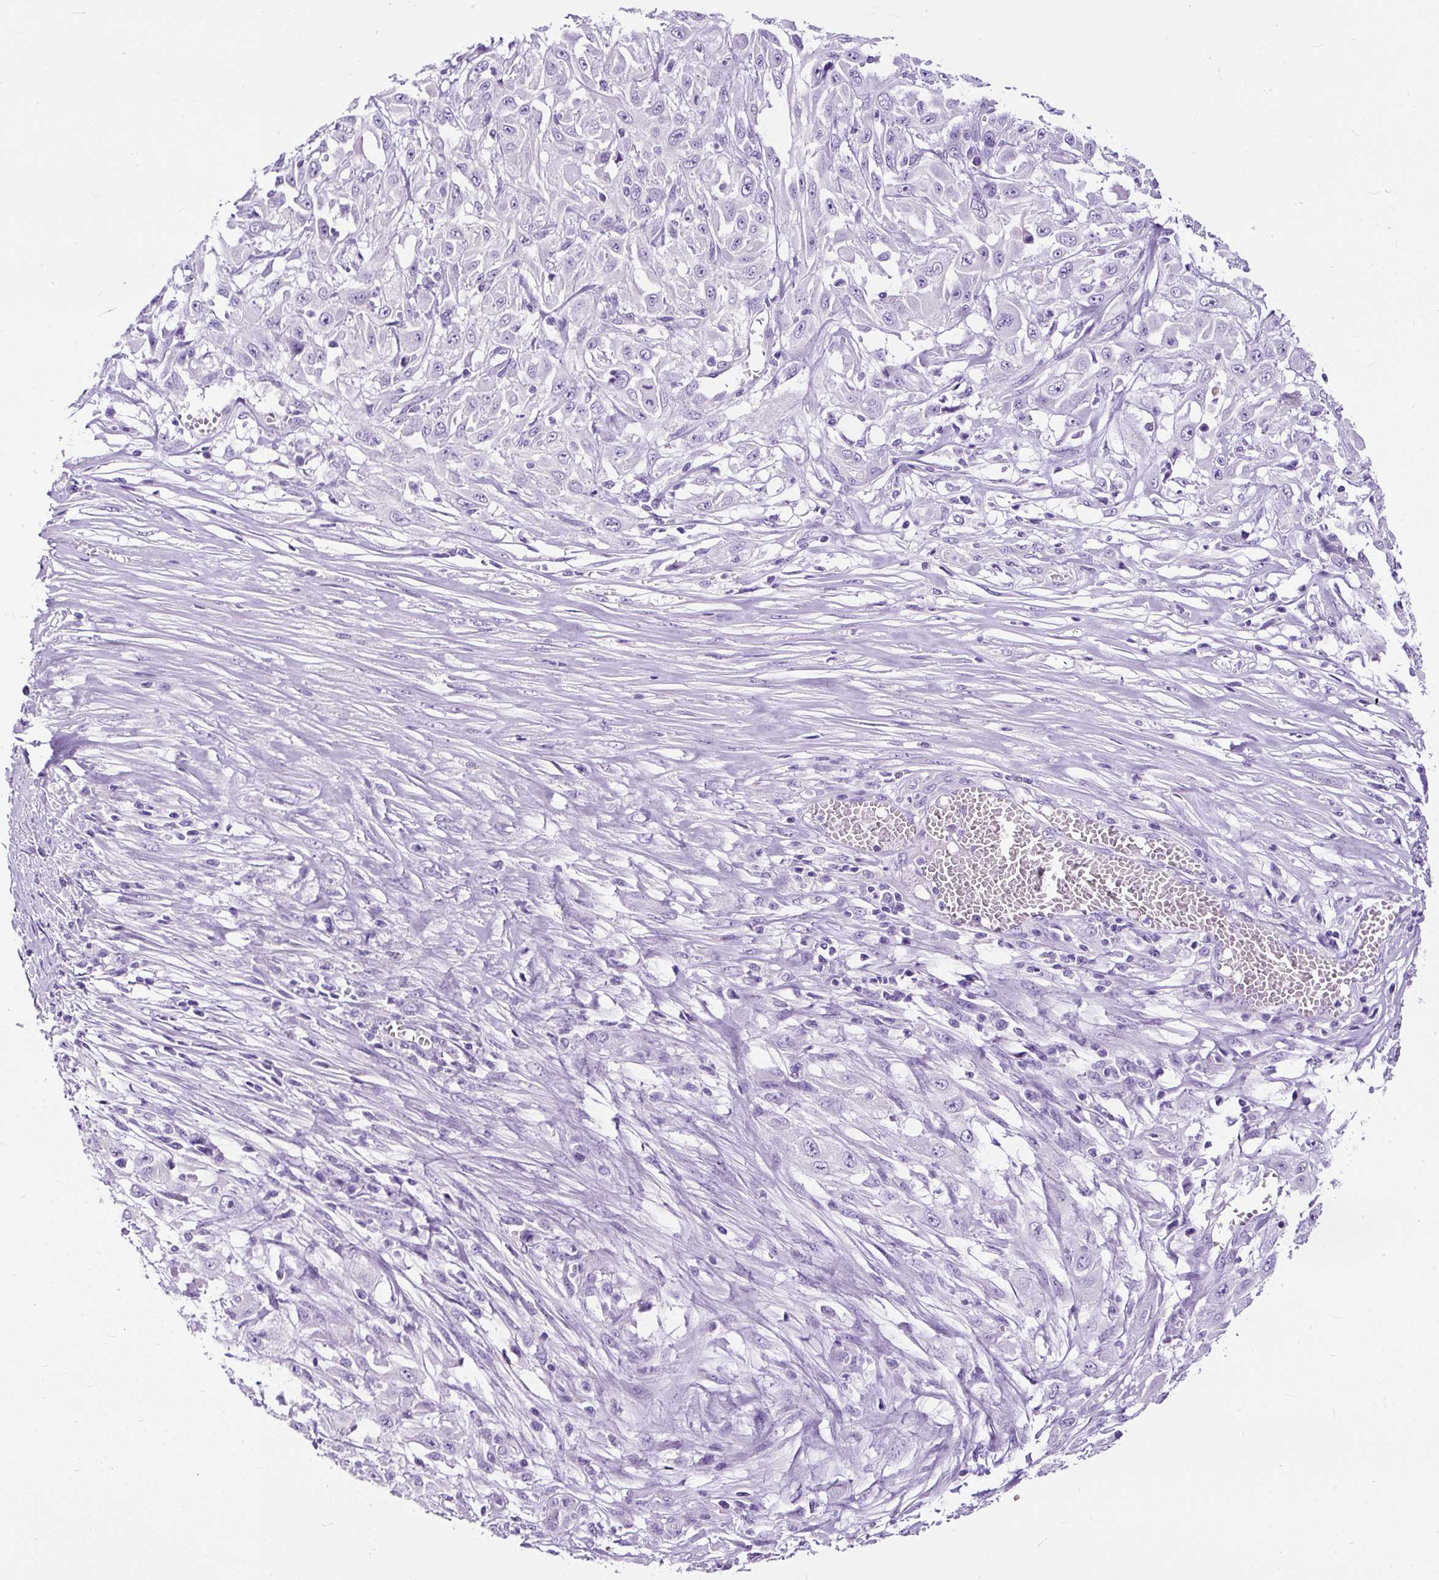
{"staining": {"intensity": "negative", "quantity": "none", "location": "none"}, "tissue": "skin cancer", "cell_type": "Tumor cells", "image_type": "cancer", "snomed": [{"axis": "morphology", "description": "Squamous cell carcinoma, NOS"}, {"axis": "morphology", "description": "Squamous cell carcinoma, metastatic, NOS"}, {"axis": "topography", "description": "Skin"}, {"axis": "topography", "description": "Lymph node"}], "caption": "High power microscopy histopathology image of an immunohistochemistry (IHC) histopathology image of skin cancer (metastatic squamous cell carcinoma), revealing no significant positivity in tumor cells. (IHC, brightfield microscopy, high magnification).", "gene": "STOX2", "patient": {"sex": "male", "age": 75}}